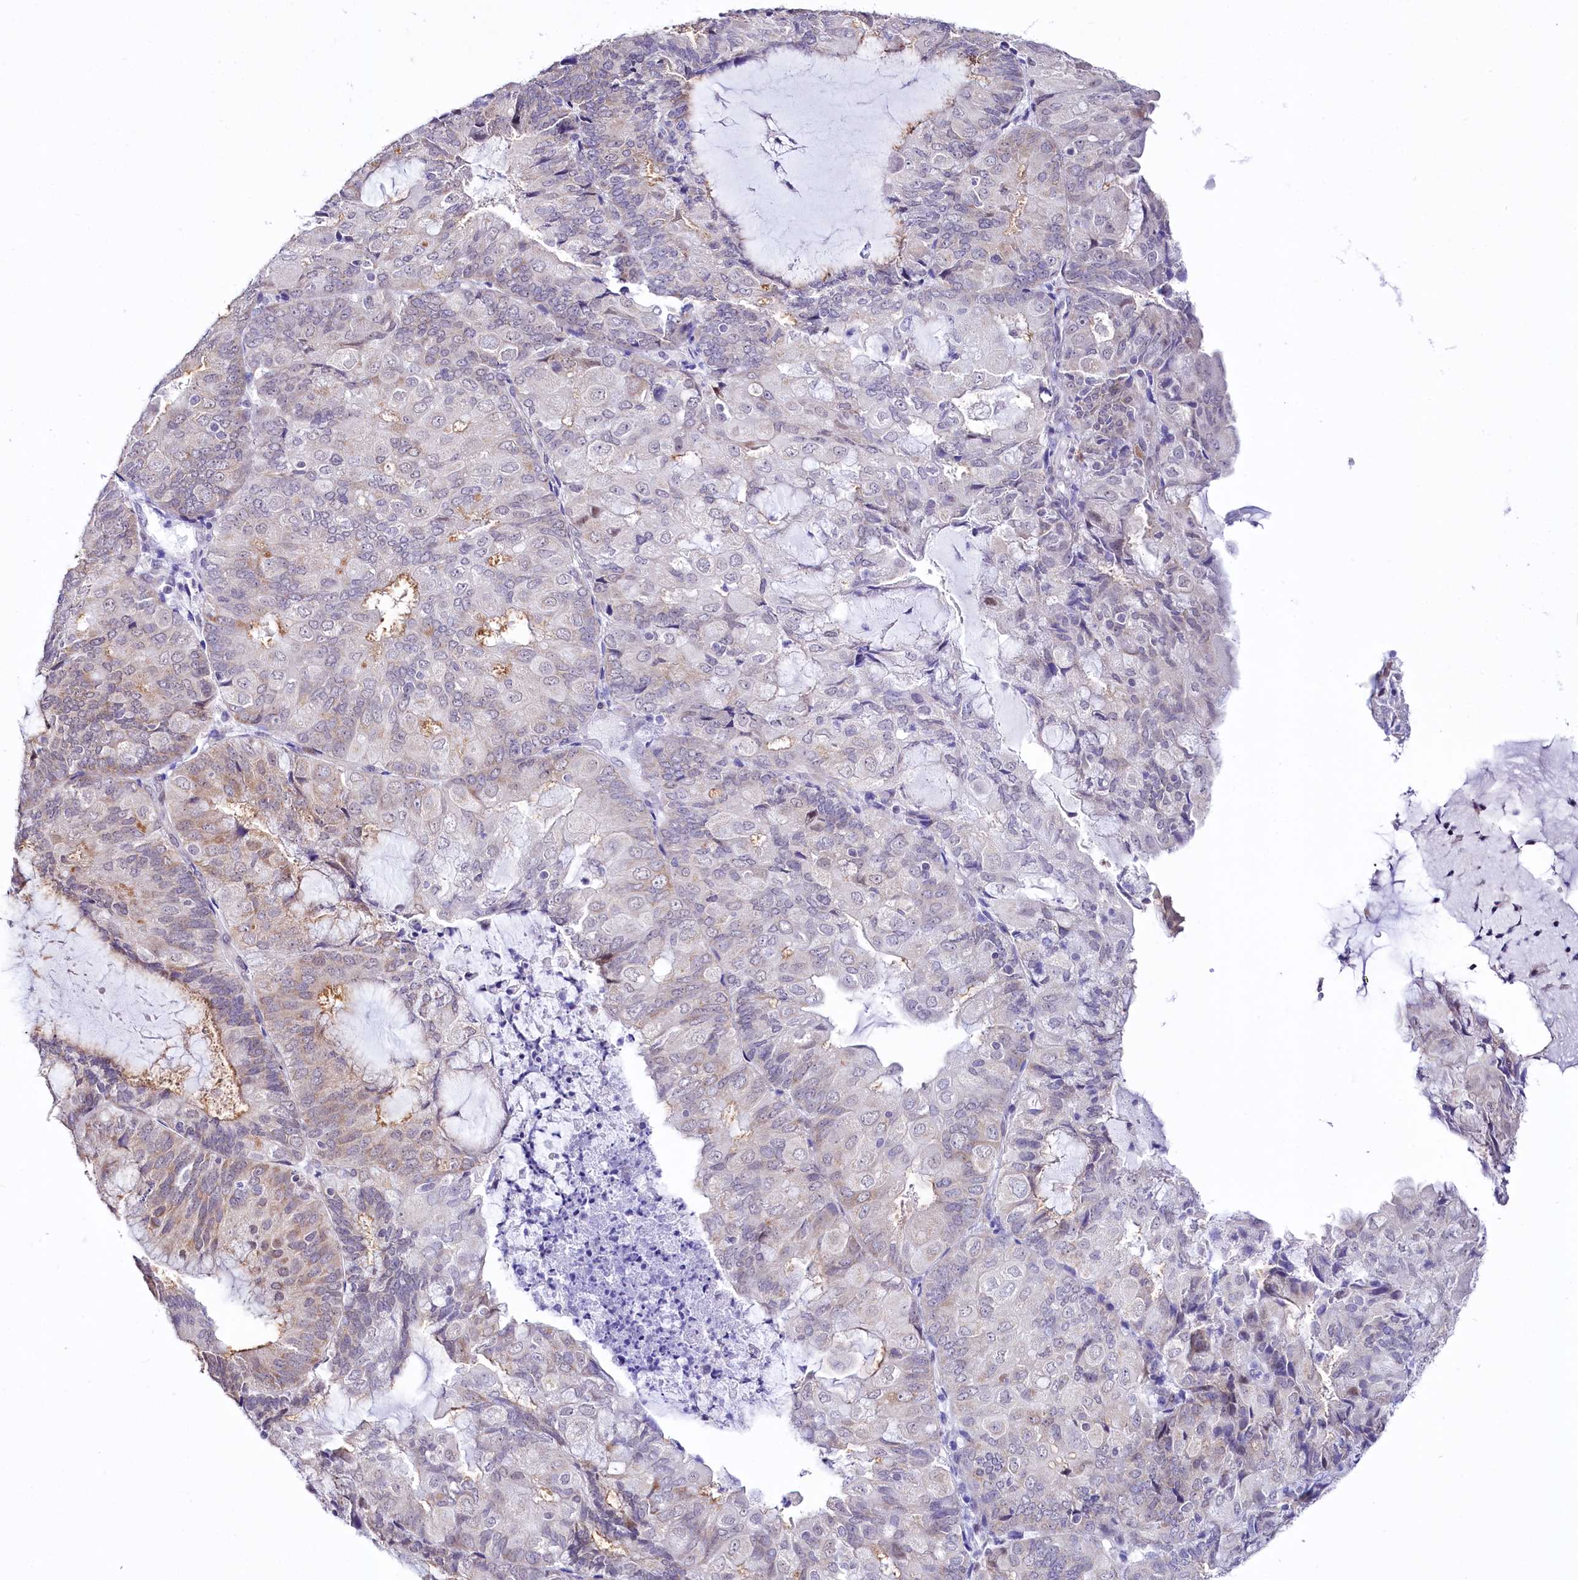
{"staining": {"intensity": "weak", "quantity": "<25%", "location": "cytoplasmic/membranous"}, "tissue": "endometrial cancer", "cell_type": "Tumor cells", "image_type": "cancer", "snomed": [{"axis": "morphology", "description": "Adenocarcinoma, NOS"}, {"axis": "topography", "description": "Endometrium"}], "caption": "Endometrial cancer (adenocarcinoma) was stained to show a protein in brown. There is no significant positivity in tumor cells.", "gene": "SPATS2", "patient": {"sex": "female", "age": 81}}